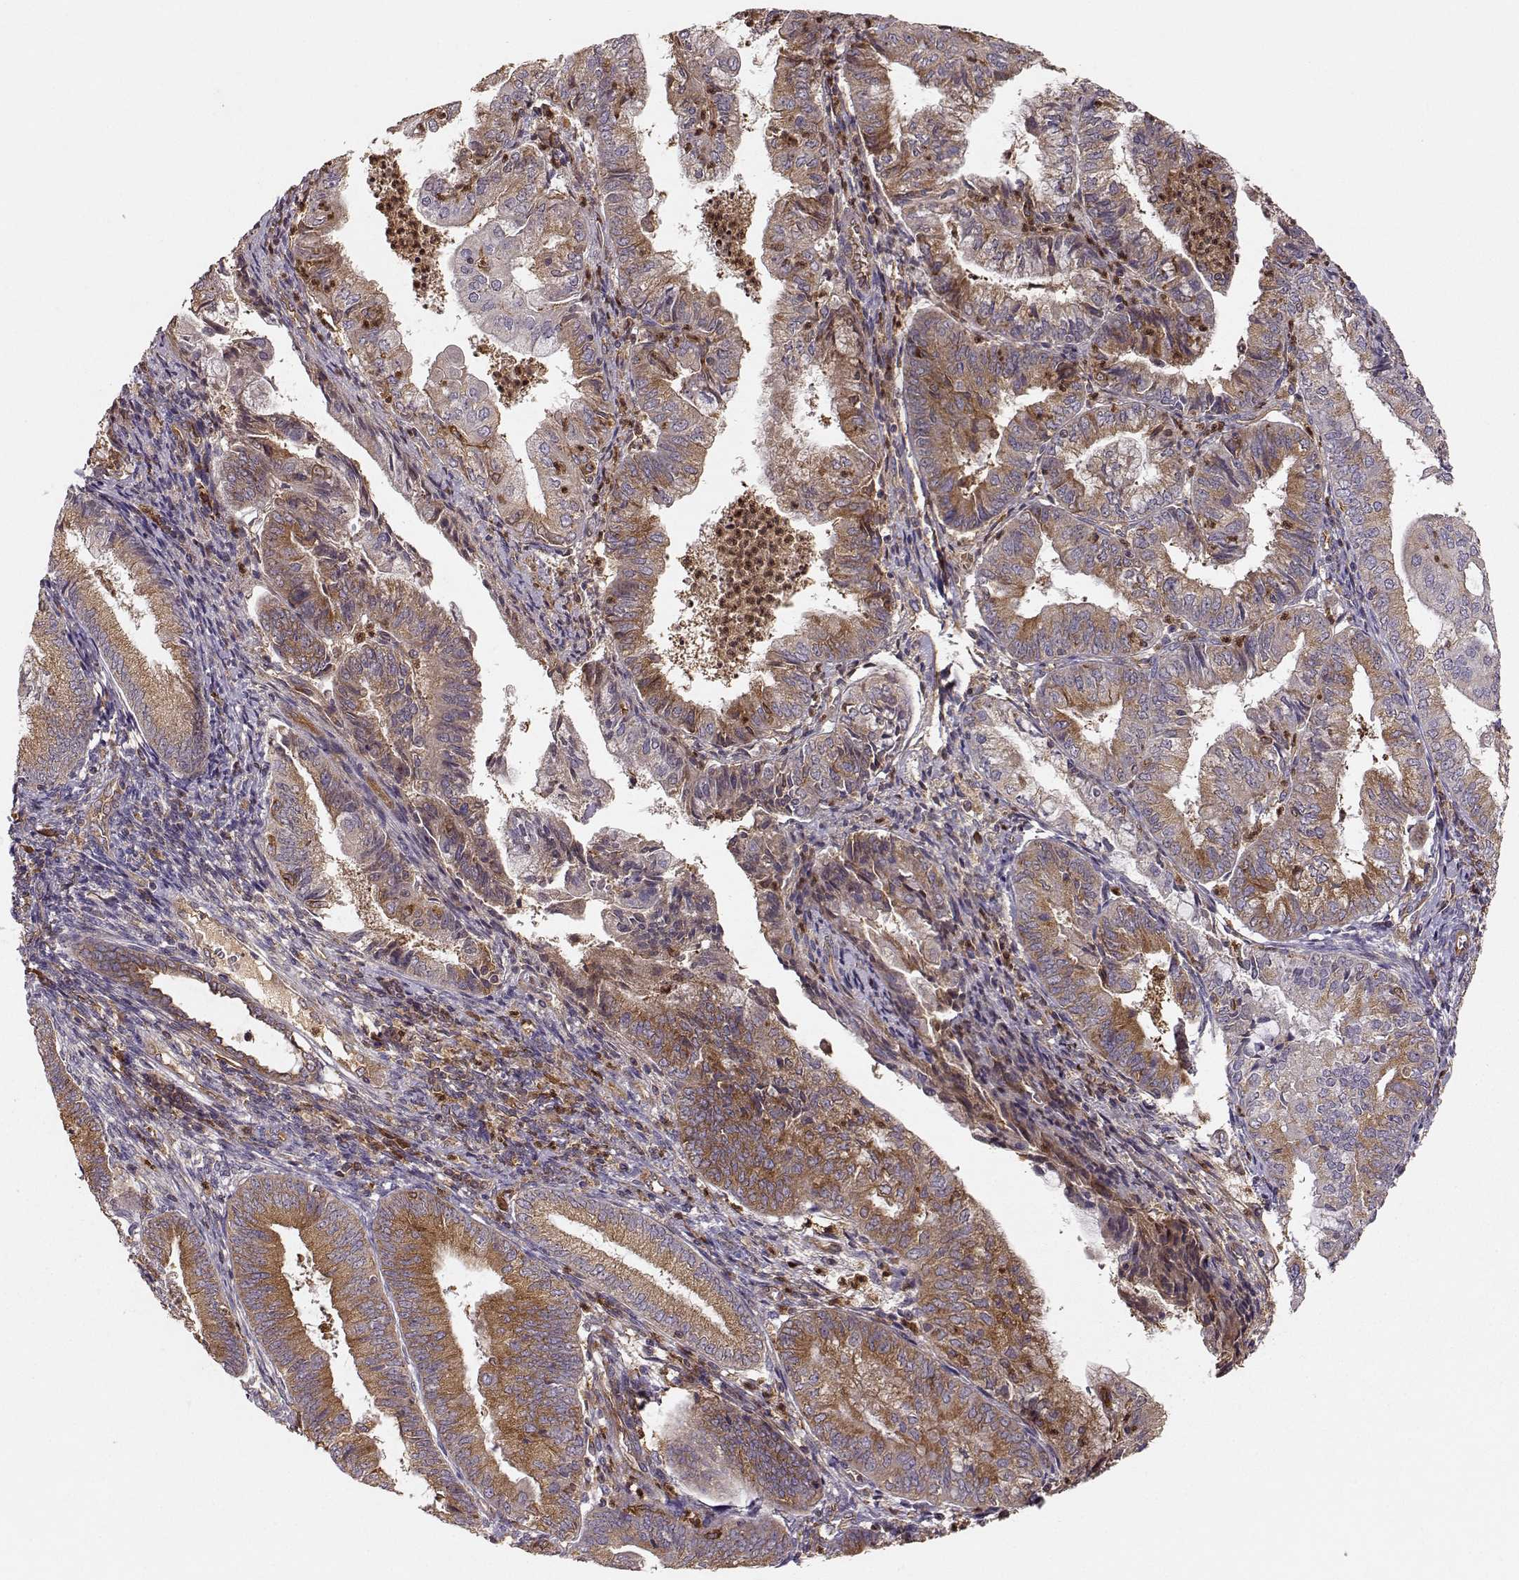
{"staining": {"intensity": "moderate", "quantity": ">75%", "location": "cytoplasmic/membranous"}, "tissue": "endometrial cancer", "cell_type": "Tumor cells", "image_type": "cancer", "snomed": [{"axis": "morphology", "description": "Adenocarcinoma, NOS"}, {"axis": "topography", "description": "Endometrium"}], "caption": "Protein expression analysis of human endometrial cancer reveals moderate cytoplasmic/membranous positivity in about >75% of tumor cells.", "gene": "ARHGEF2", "patient": {"sex": "female", "age": 55}}